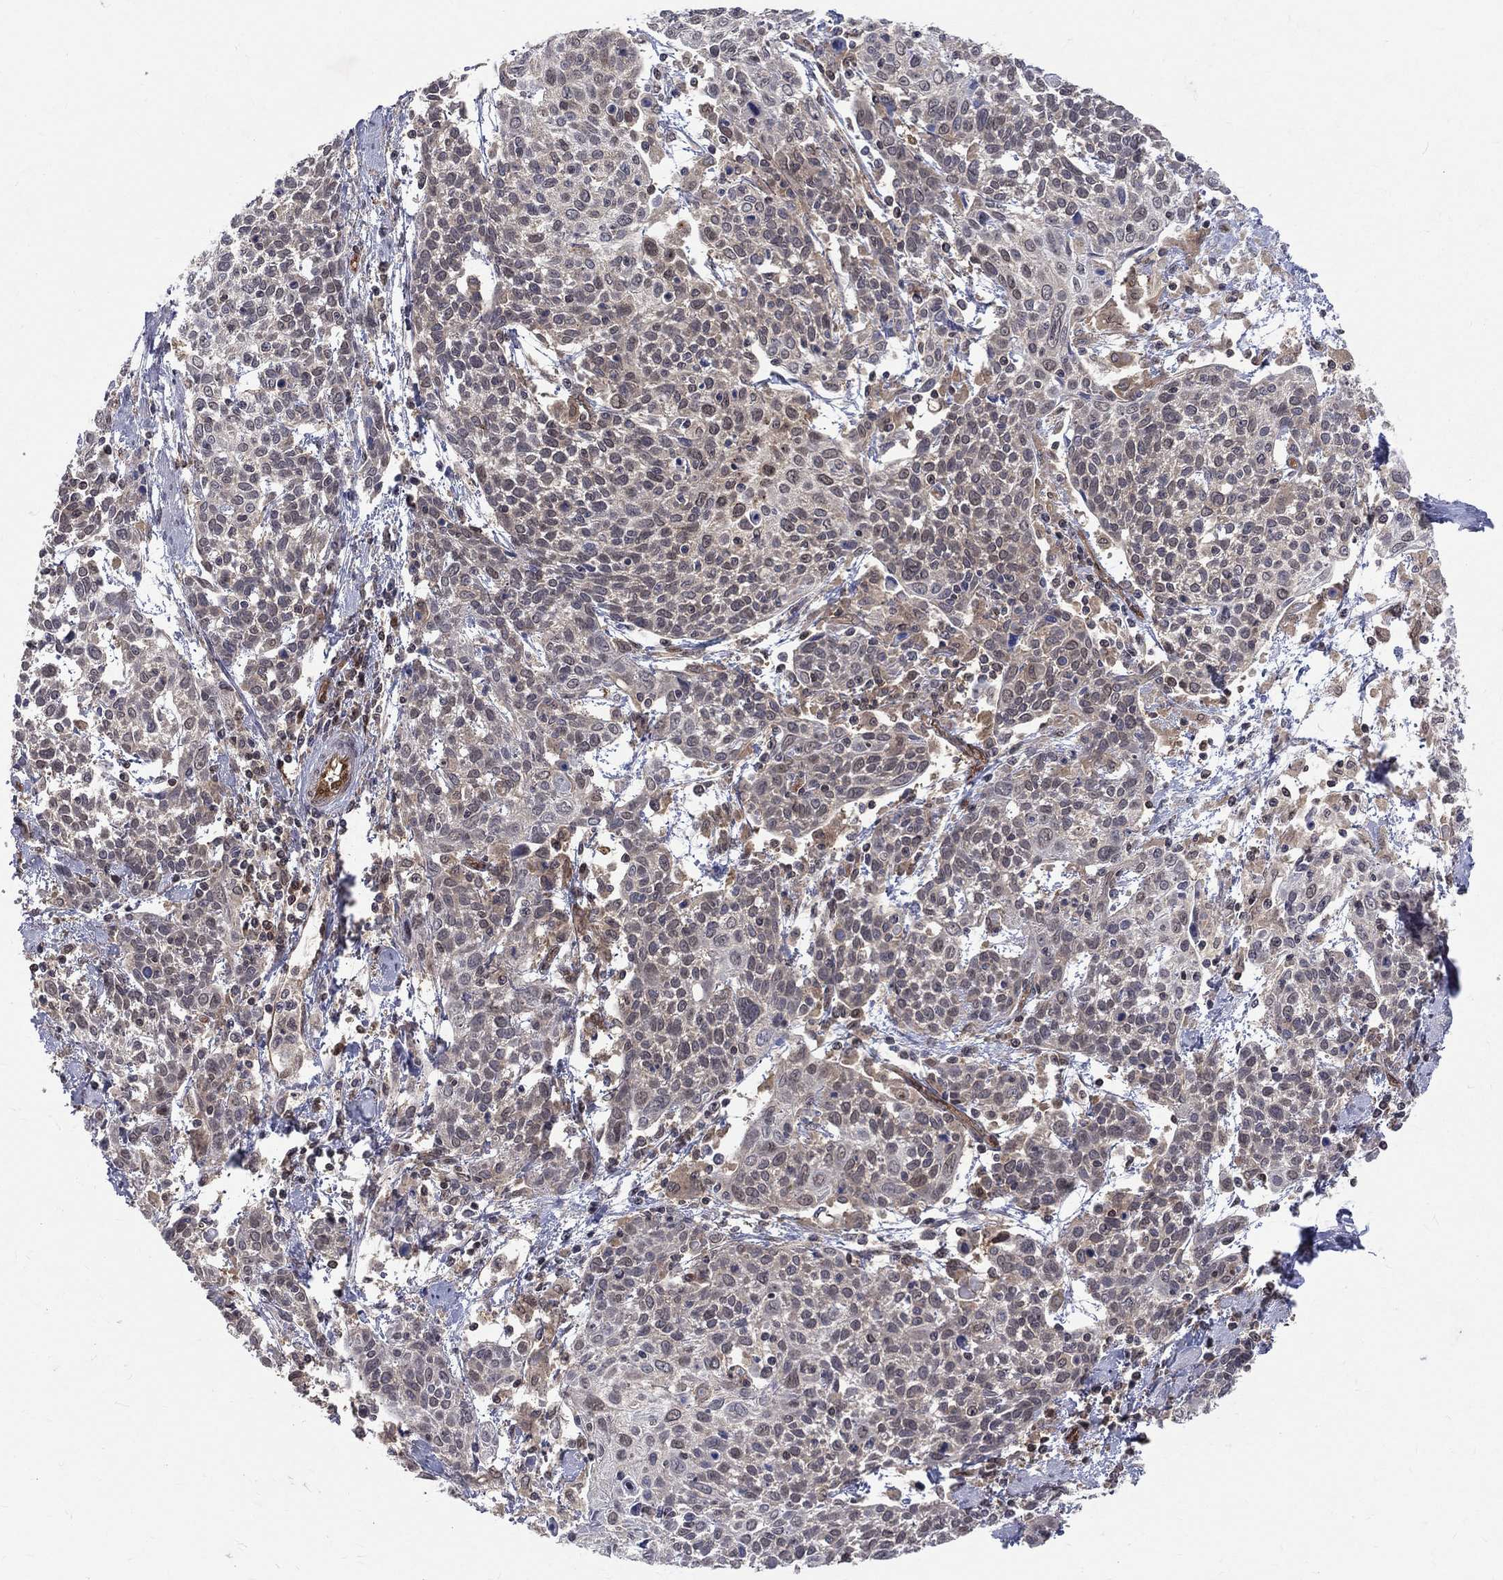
{"staining": {"intensity": "moderate", "quantity": "<25%", "location": "cytoplasmic/membranous"}, "tissue": "cervical cancer", "cell_type": "Tumor cells", "image_type": "cancer", "snomed": [{"axis": "morphology", "description": "Squamous cell carcinoma, NOS"}, {"axis": "topography", "description": "Cervix"}], "caption": "Immunohistochemical staining of cervical cancer (squamous cell carcinoma) demonstrates low levels of moderate cytoplasmic/membranous protein positivity in about <25% of tumor cells. Immunohistochemistry (ihc) stains the protein of interest in brown and the nuclei are stained blue.", "gene": "GMPR2", "patient": {"sex": "female", "age": 61}}